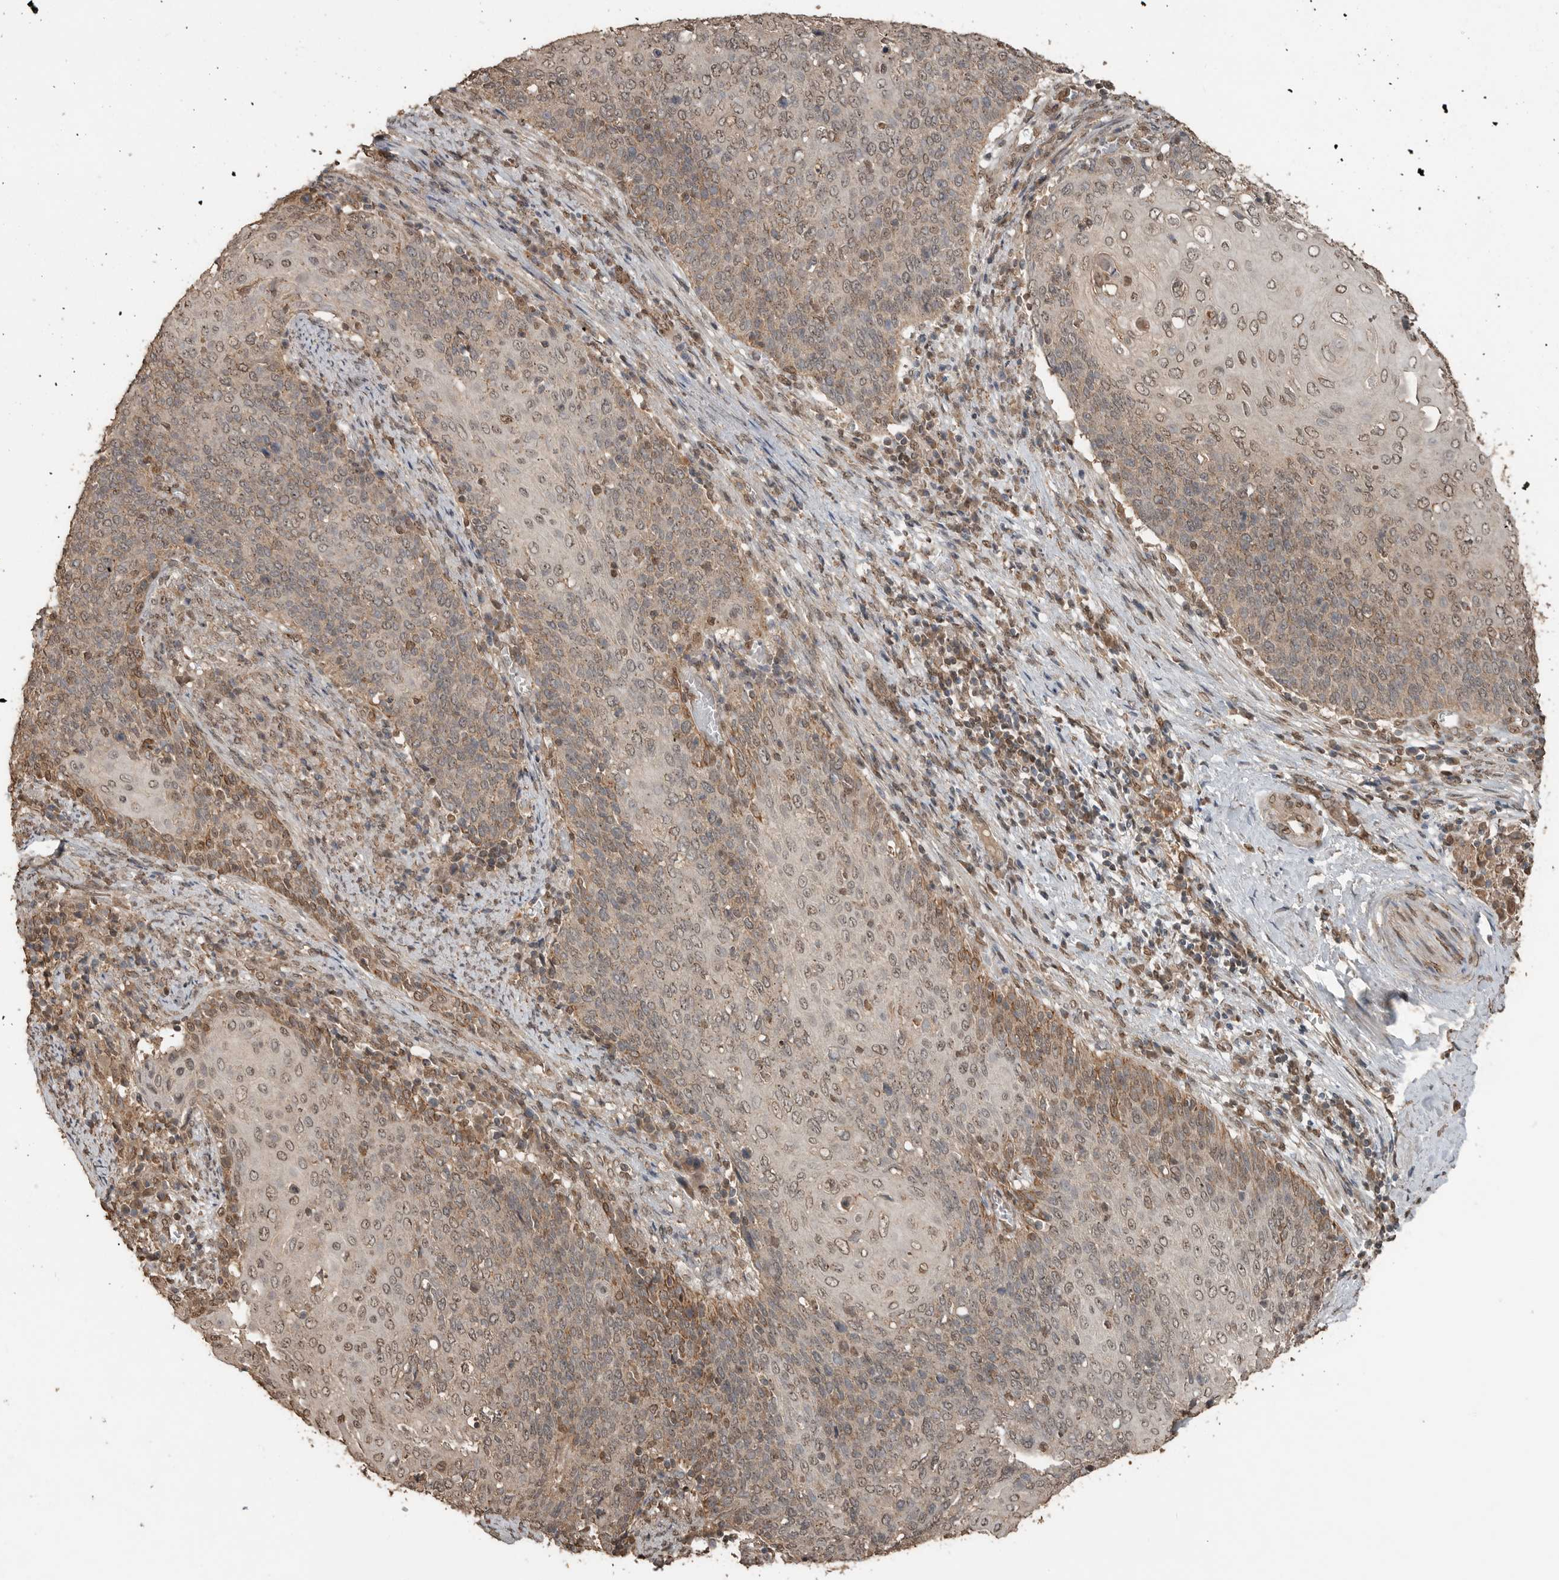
{"staining": {"intensity": "weak", "quantity": ">75%", "location": "cytoplasmic/membranous,nuclear"}, "tissue": "cervical cancer", "cell_type": "Tumor cells", "image_type": "cancer", "snomed": [{"axis": "morphology", "description": "Squamous cell carcinoma, NOS"}, {"axis": "topography", "description": "Cervix"}], "caption": "A micrograph of human cervical cancer (squamous cell carcinoma) stained for a protein displays weak cytoplasmic/membranous and nuclear brown staining in tumor cells.", "gene": "BLZF1", "patient": {"sex": "female", "age": 39}}